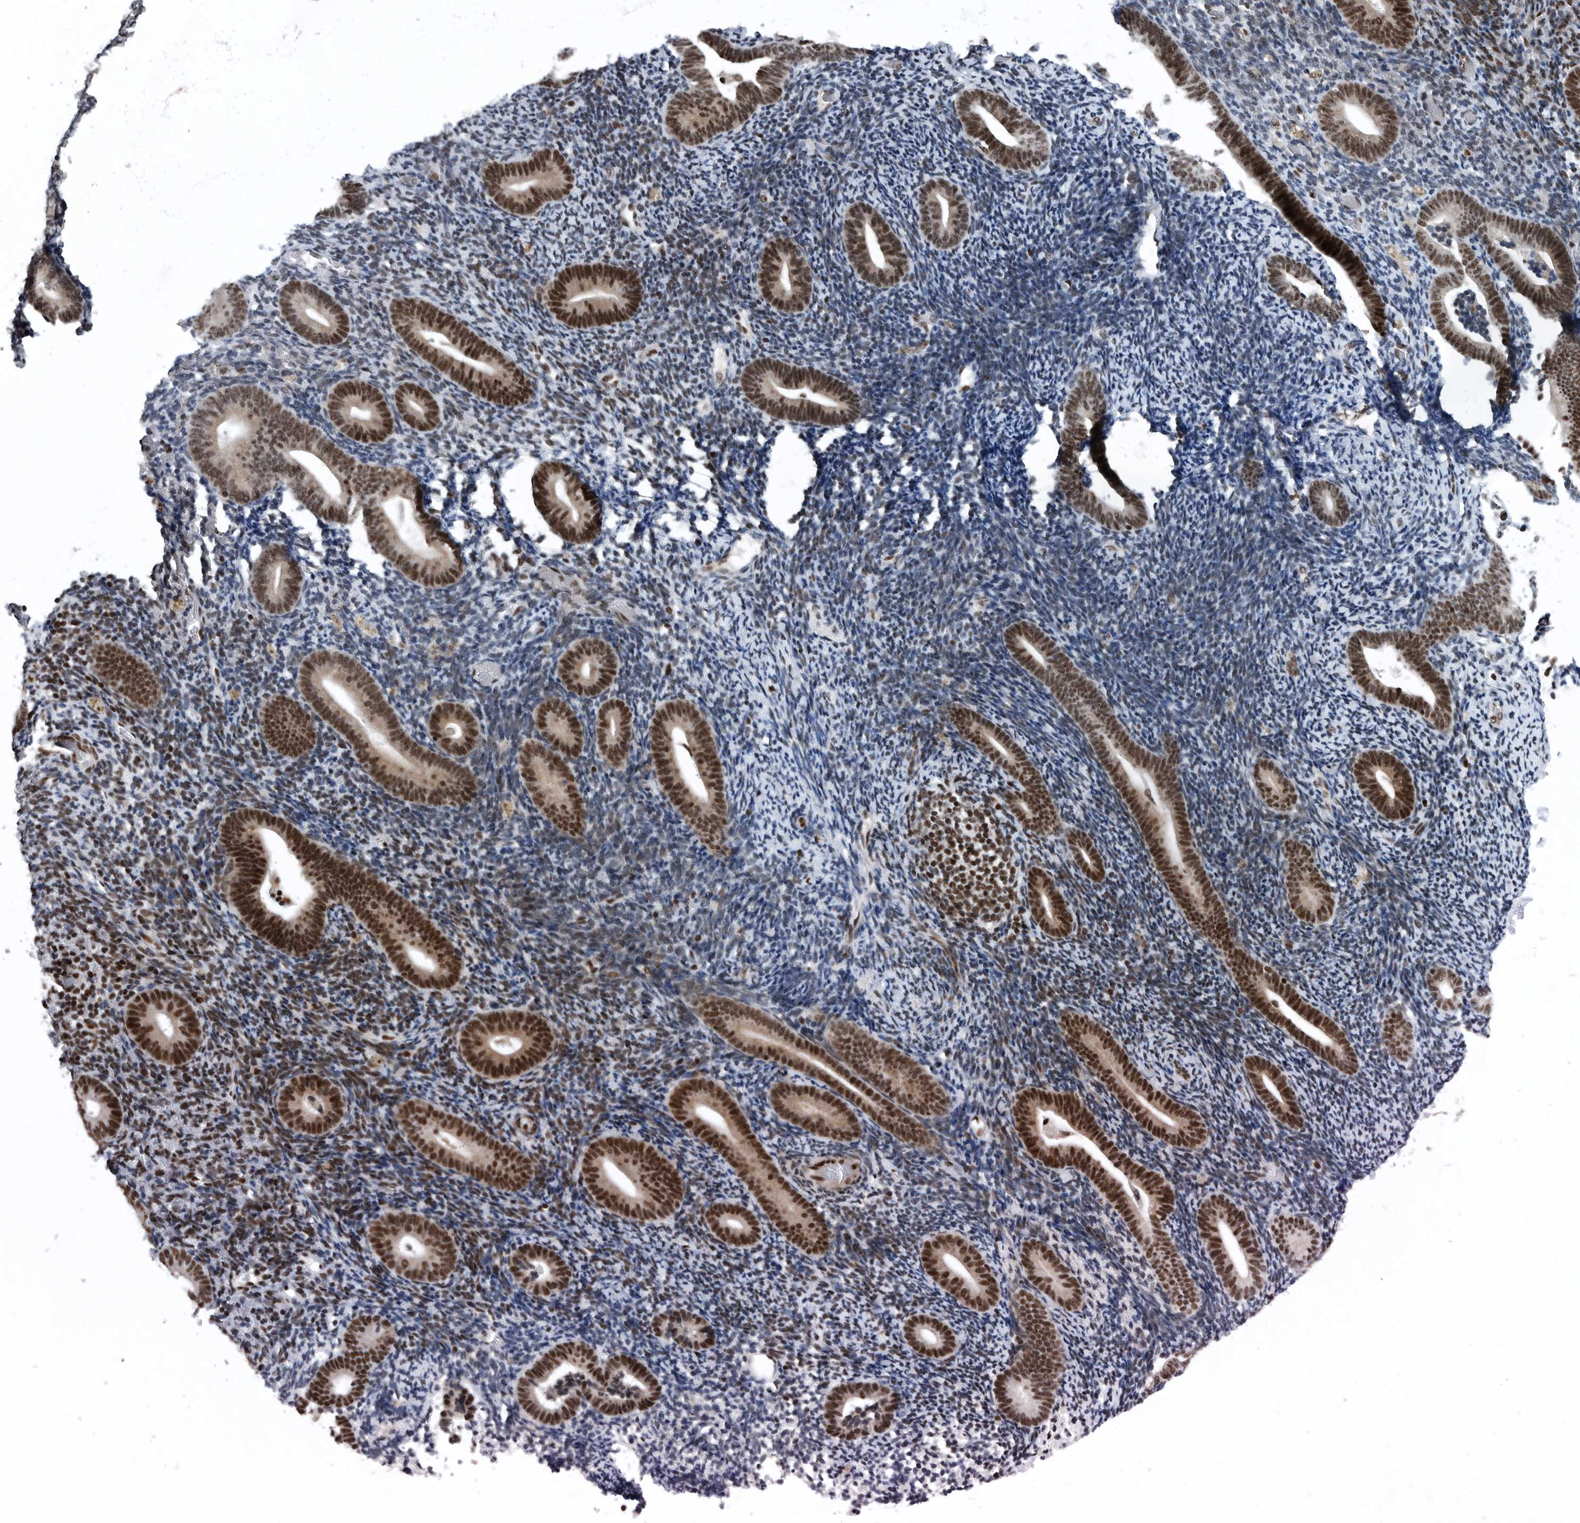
{"staining": {"intensity": "weak", "quantity": "25%-75%", "location": "nuclear"}, "tissue": "endometrium", "cell_type": "Cells in endometrial stroma", "image_type": "normal", "snomed": [{"axis": "morphology", "description": "Normal tissue, NOS"}, {"axis": "topography", "description": "Endometrium"}], "caption": "DAB (3,3'-diaminobenzidine) immunohistochemical staining of benign human endometrium reveals weak nuclear protein expression in approximately 25%-75% of cells in endometrial stroma. The protein is stained brown, and the nuclei are stained in blue (DAB (3,3'-diaminobenzidine) IHC with brightfield microscopy, high magnification).", "gene": "SENP7", "patient": {"sex": "female", "age": 51}}